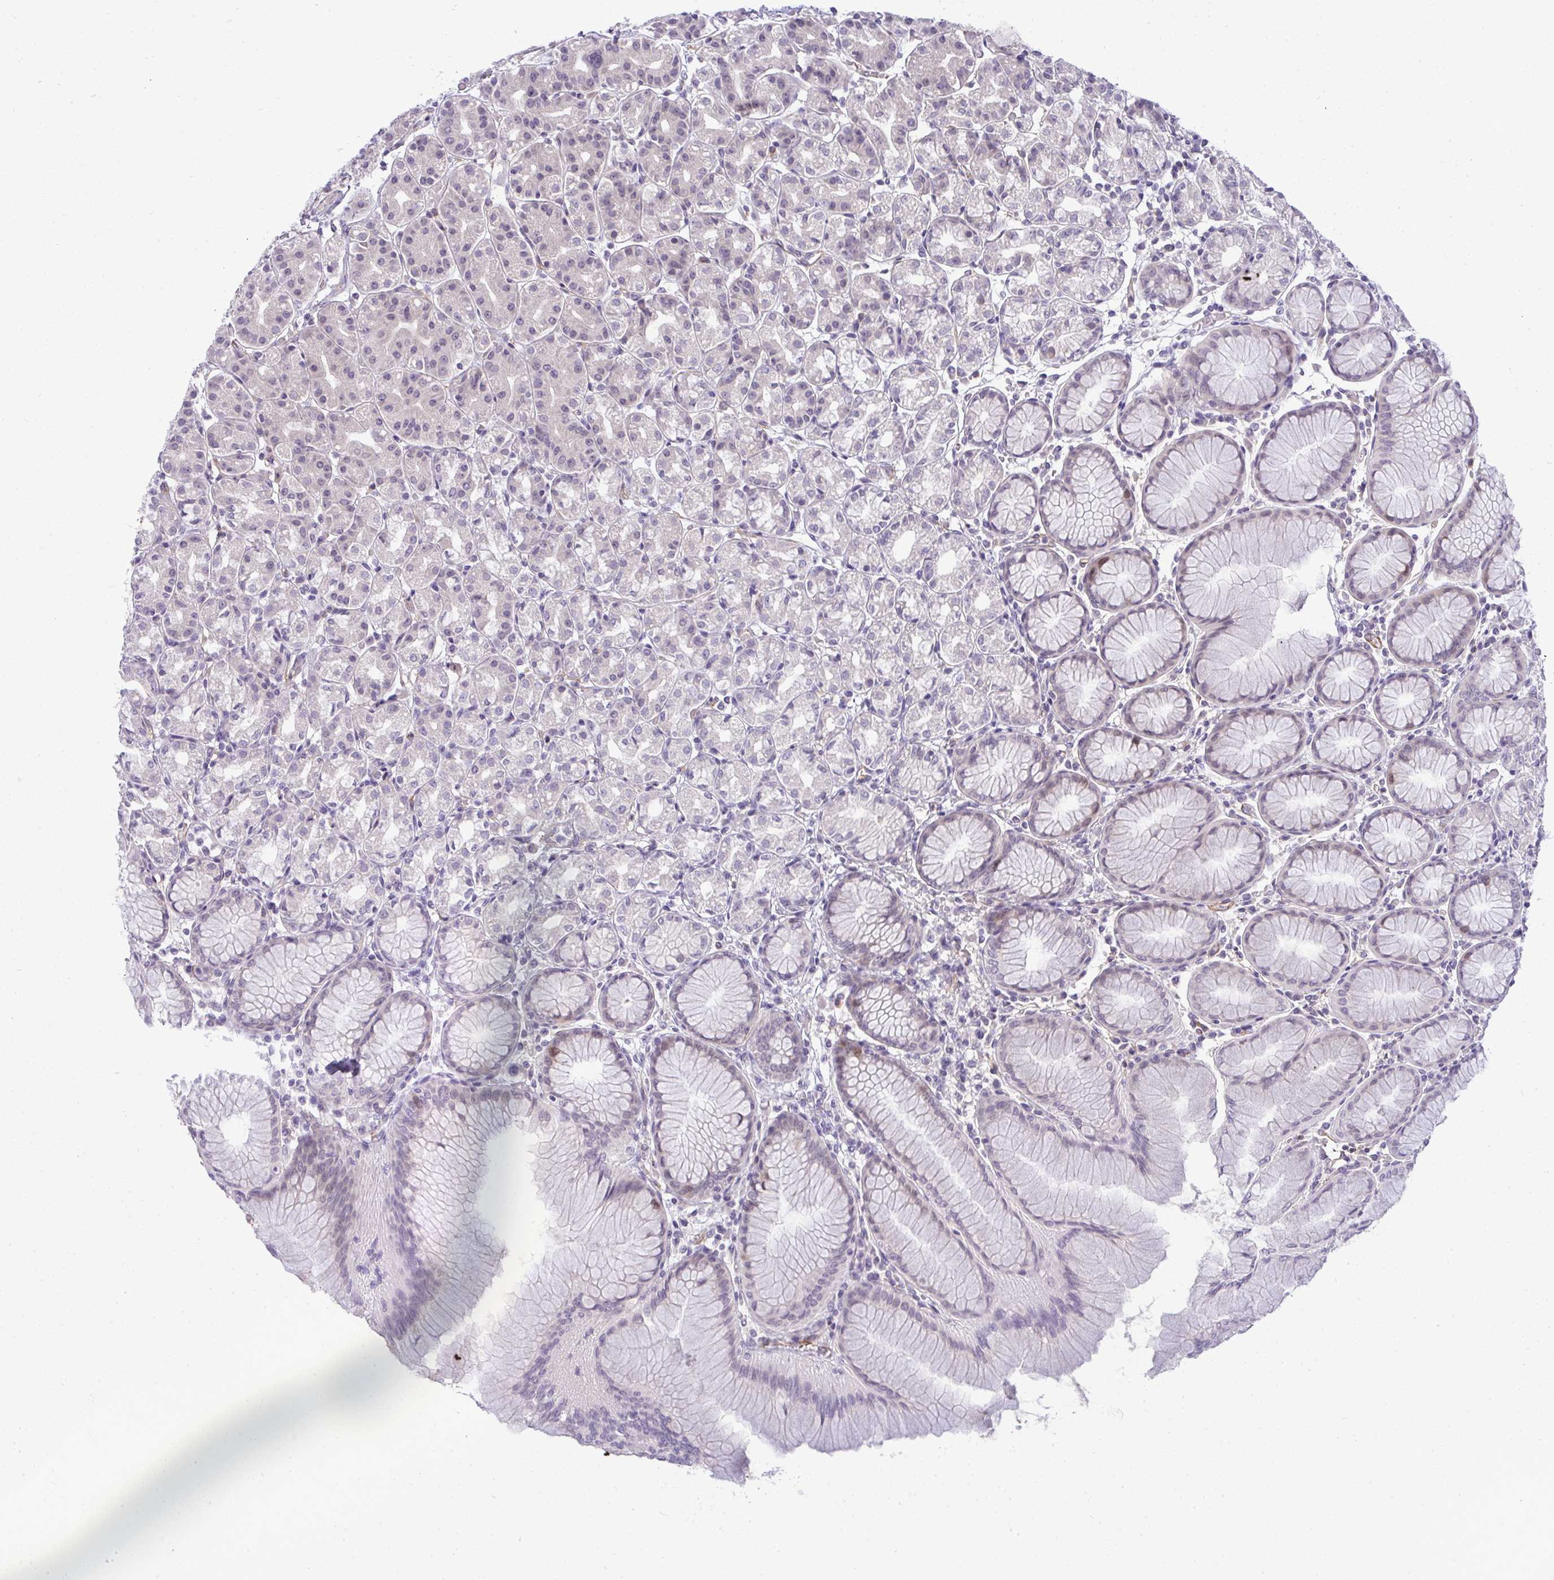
{"staining": {"intensity": "negative", "quantity": "none", "location": "none"}, "tissue": "stomach", "cell_type": "Glandular cells", "image_type": "normal", "snomed": [{"axis": "morphology", "description": "Normal tissue, NOS"}, {"axis": "topography", "description": "Stomach"}], "caption": "Immunohistochemical staining of benign human stomach reveals no significant expression in glandular cells. (IHC, brightfield microscopy, high magnification).", "gene": "UBE2S", "patient": {"sex": "female", "age": 57}}